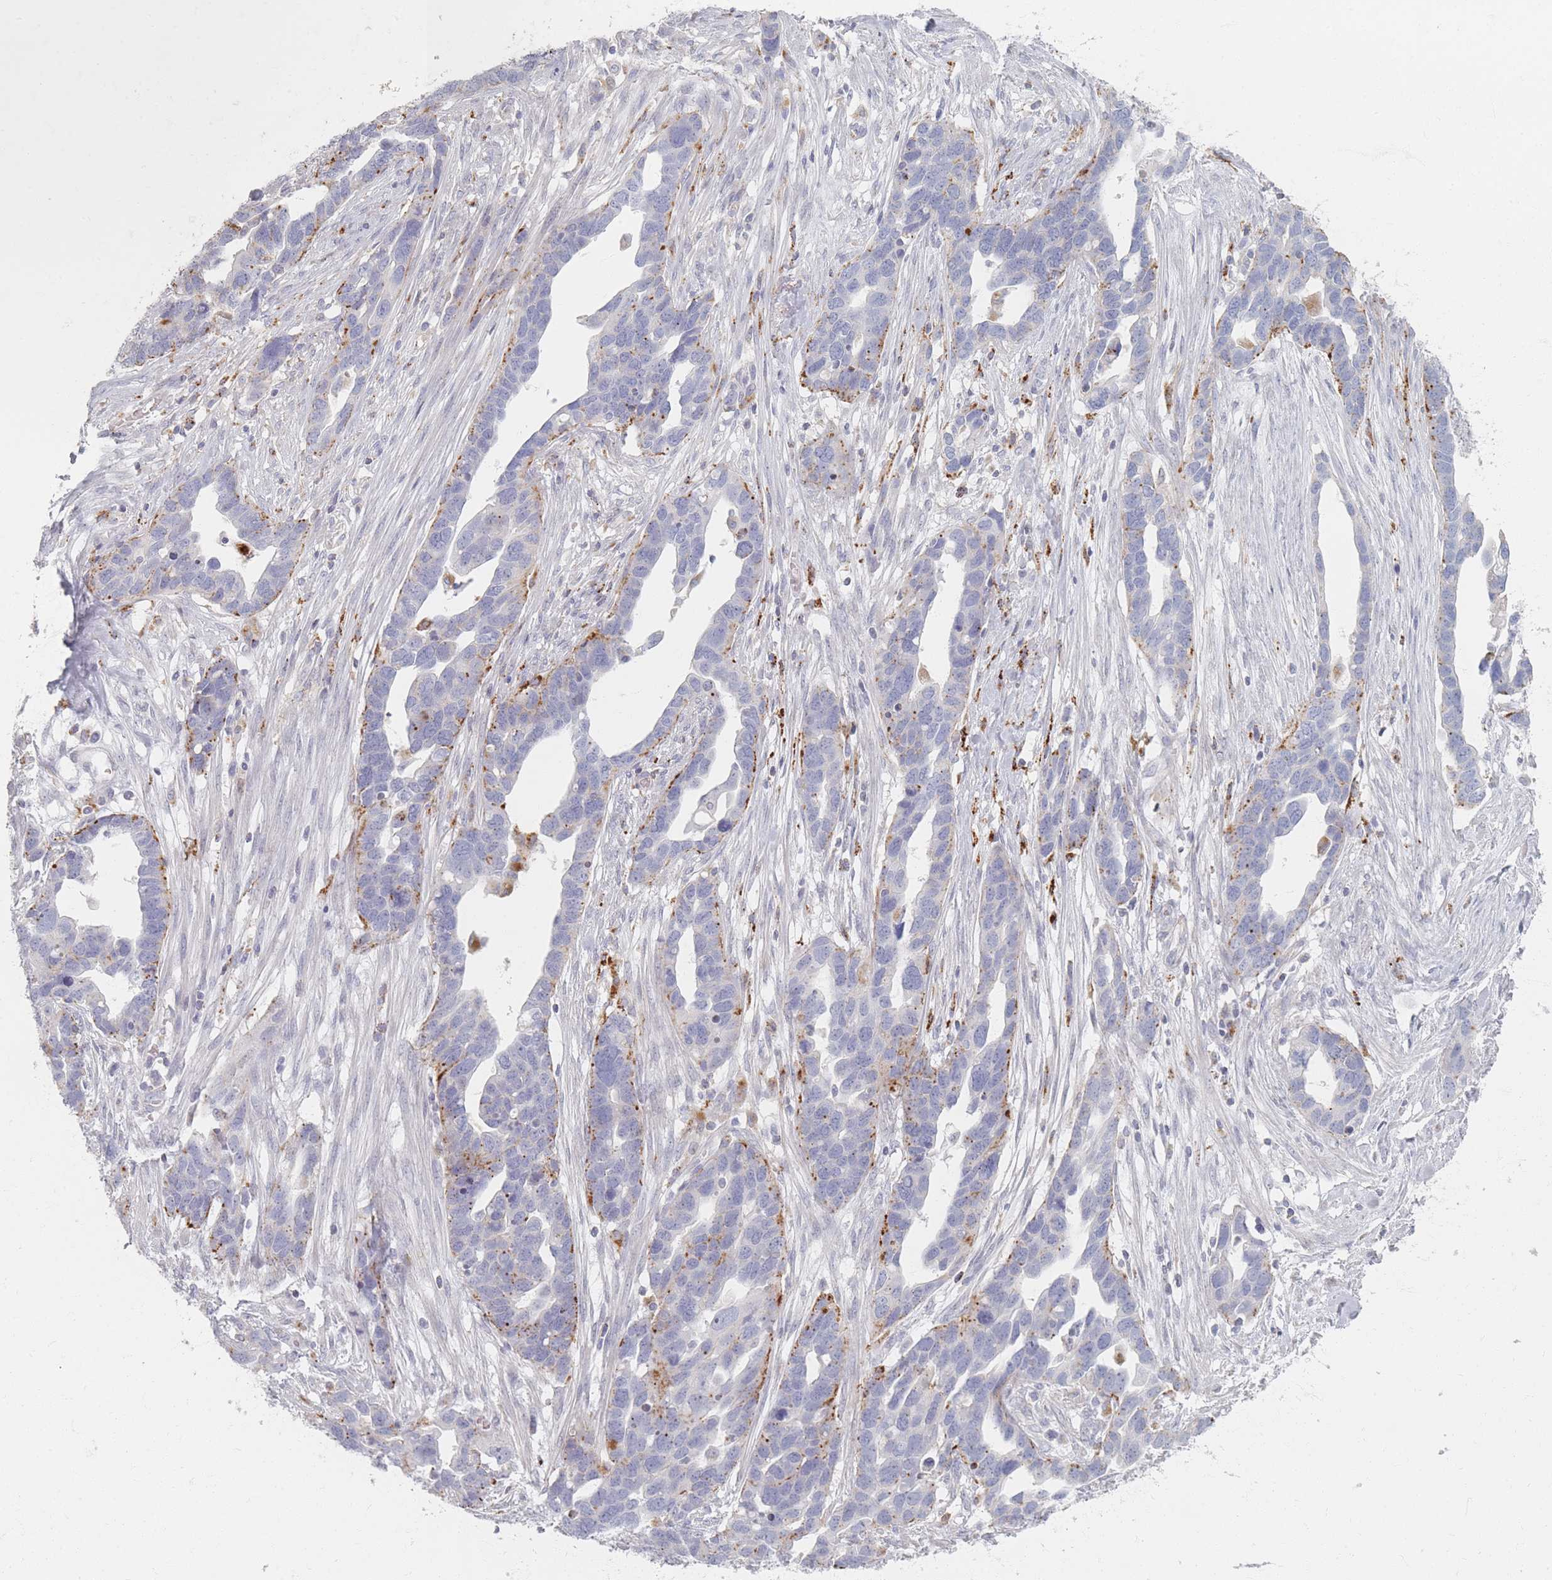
{"staining": {"intensity": "moderate", "quantity": "25%-75%", "location": "cytoplasmic/membranous"}, "tissue": "ovarian cancer", "cell_type": "Tumor cells", "image_type": "cancer", "snomed": [{"axis": "morphology", "description": "Cystadenocarcinoma, serous, NOS"}, {"axis": "topography", "description": "Ovary"}], "caption": "Protein staining displays moderate cytoplasmic/membranous staining in about 25%-75% of tumor cells in ovarian cancer. Nuclei are stained in blue.", "gene": "SLC2A11", "patient": {"sex": "female", "age": 54}}